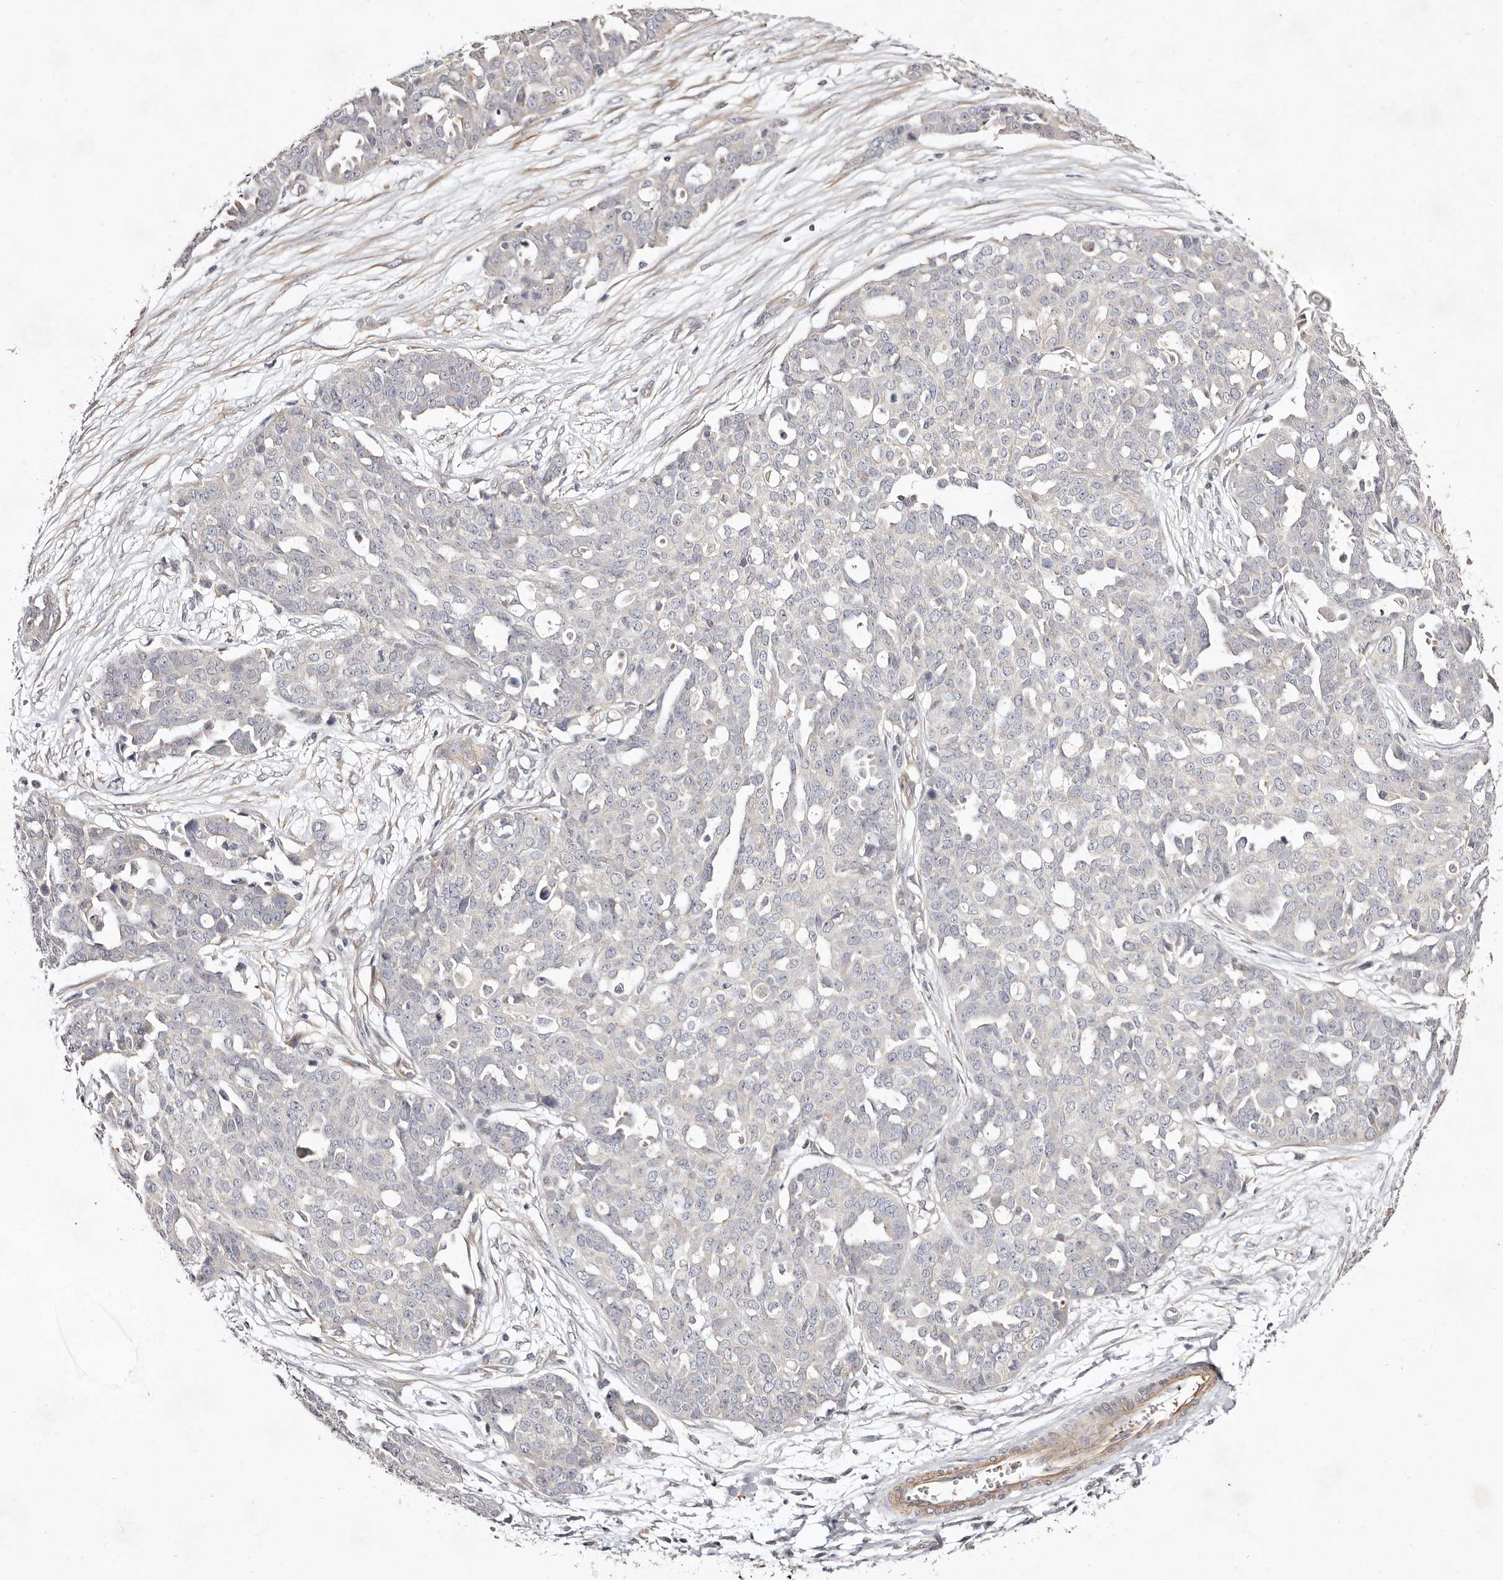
{"staining": {"intensity": "negative", "quantity": "none", "location": "none"}, "tissue": "ovarian cancer", "cell_type": "Tumor cells", "image_type": "cancer", "snomed": [{"axis": "morphology", "description": "Cystadenocarcinoma, serous, NOS"}, {"axis": "topography", "description": "Soft tissue"}, {"axis": "topography", "description": "Ovary"}], "caption": "High power microscopy image of an IHC histopathology image of ovarian cancer (serous cystadenocarcinoma), revealing no significant positivity in tumor cells. (Brightfield microscopy of DAB (3,3'-diaminobenzidine) IHC at high magnification).", "gene": "MTMR11", "patient": {"sex": "female", "age": 57}}